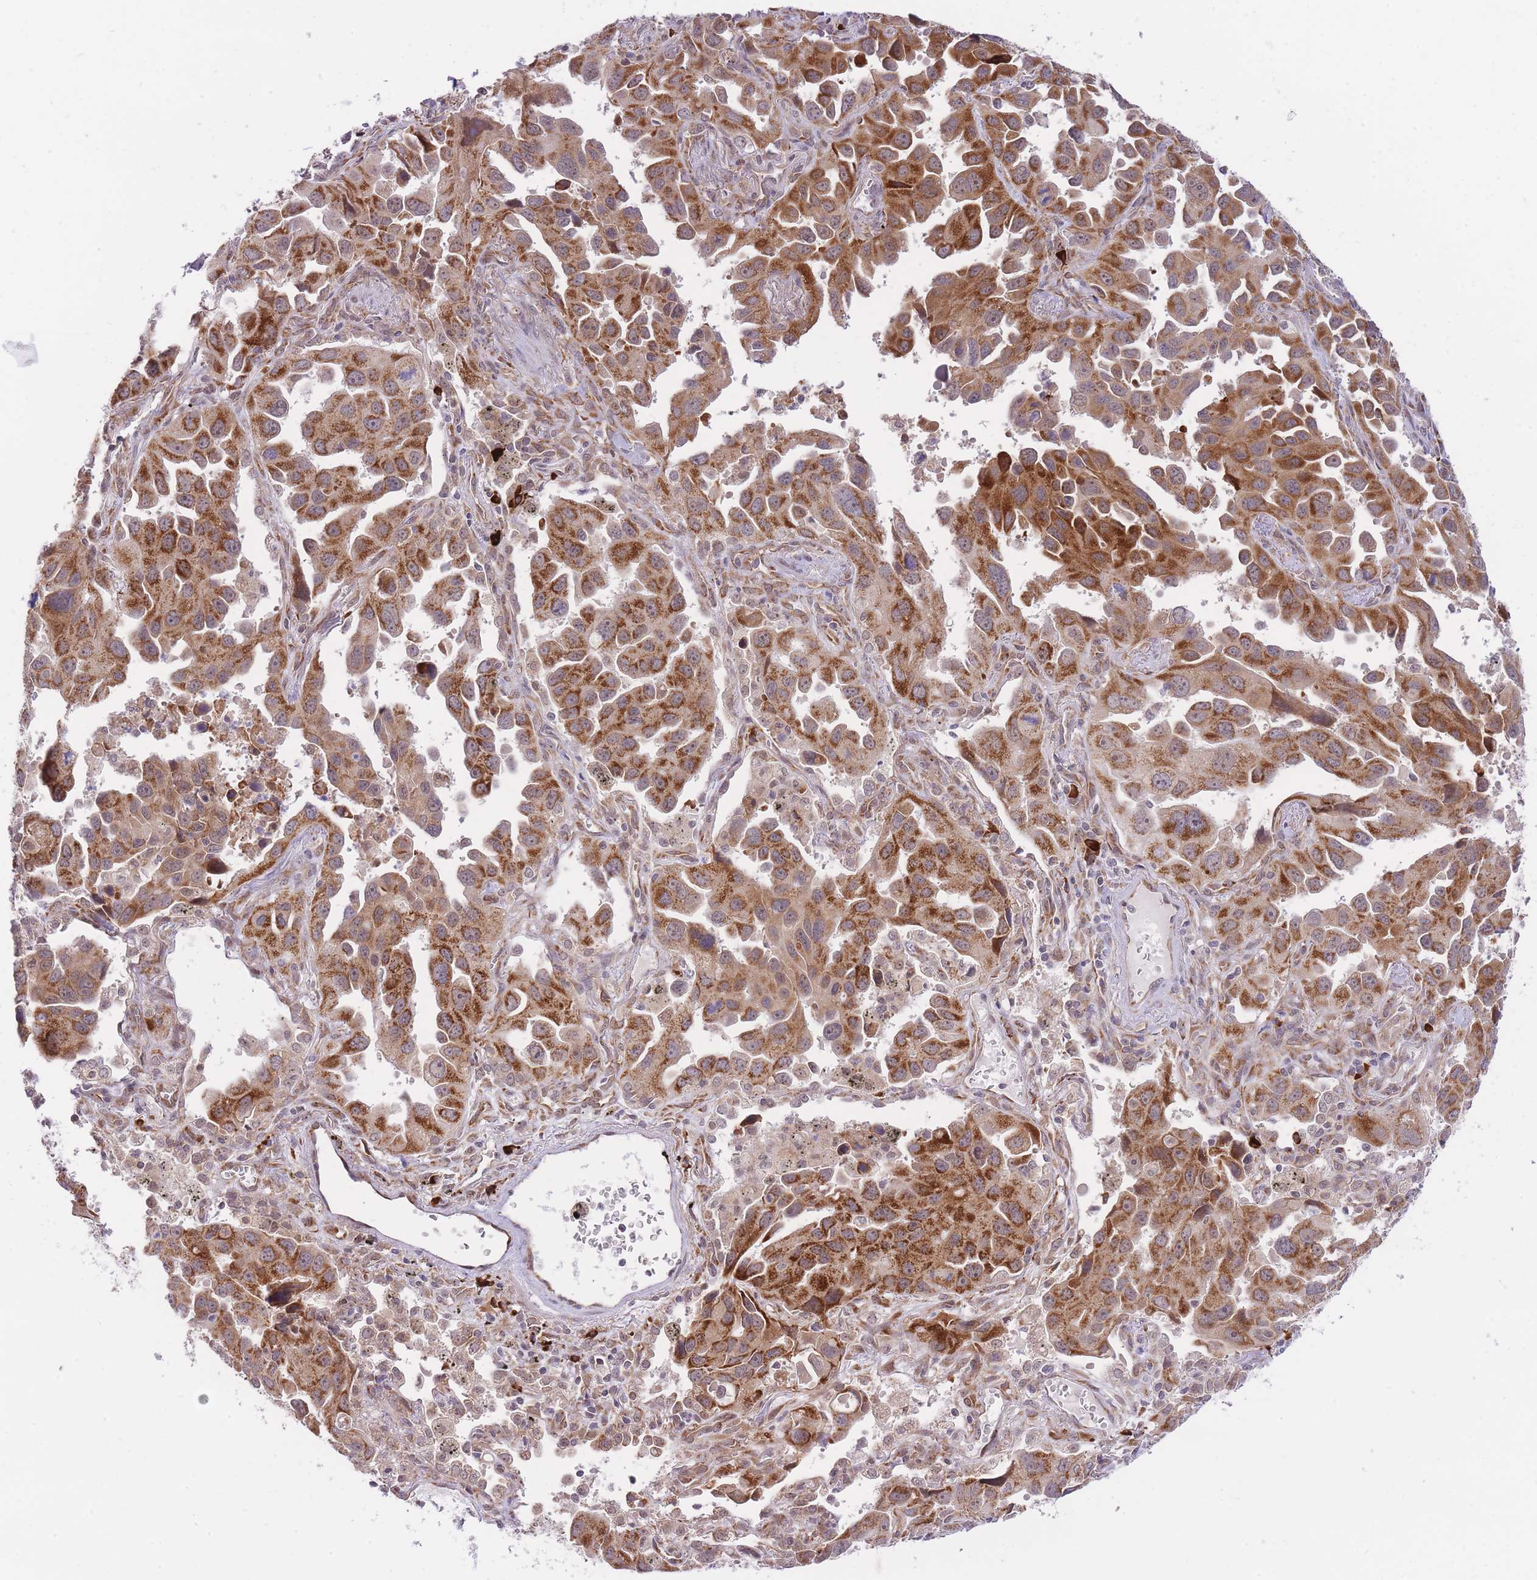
{"staining": {"intensity": "strong", "quantity": ">75%", "location": "cytoplasmic/membranous,nuclear"}, "tissue": "lung cancer", "cell_type": "Tumor cells", "image_type": "cancer", "snomed": [{"axis": "morphology", "description": "Adenocarcinoma, NOS"}, {"axis": "topography", "description": "Lung"}], "caption": "High-power microscopy captured an immunohistochemistry histopathology image of lung cancer (adenocarcinoma), revealing strong cytoplasmic/membranous and nuclear staining in approximately >75% of tumor cells.", "gene": "EXOSC8", "patient": {"sex": "male", "age": 66}}